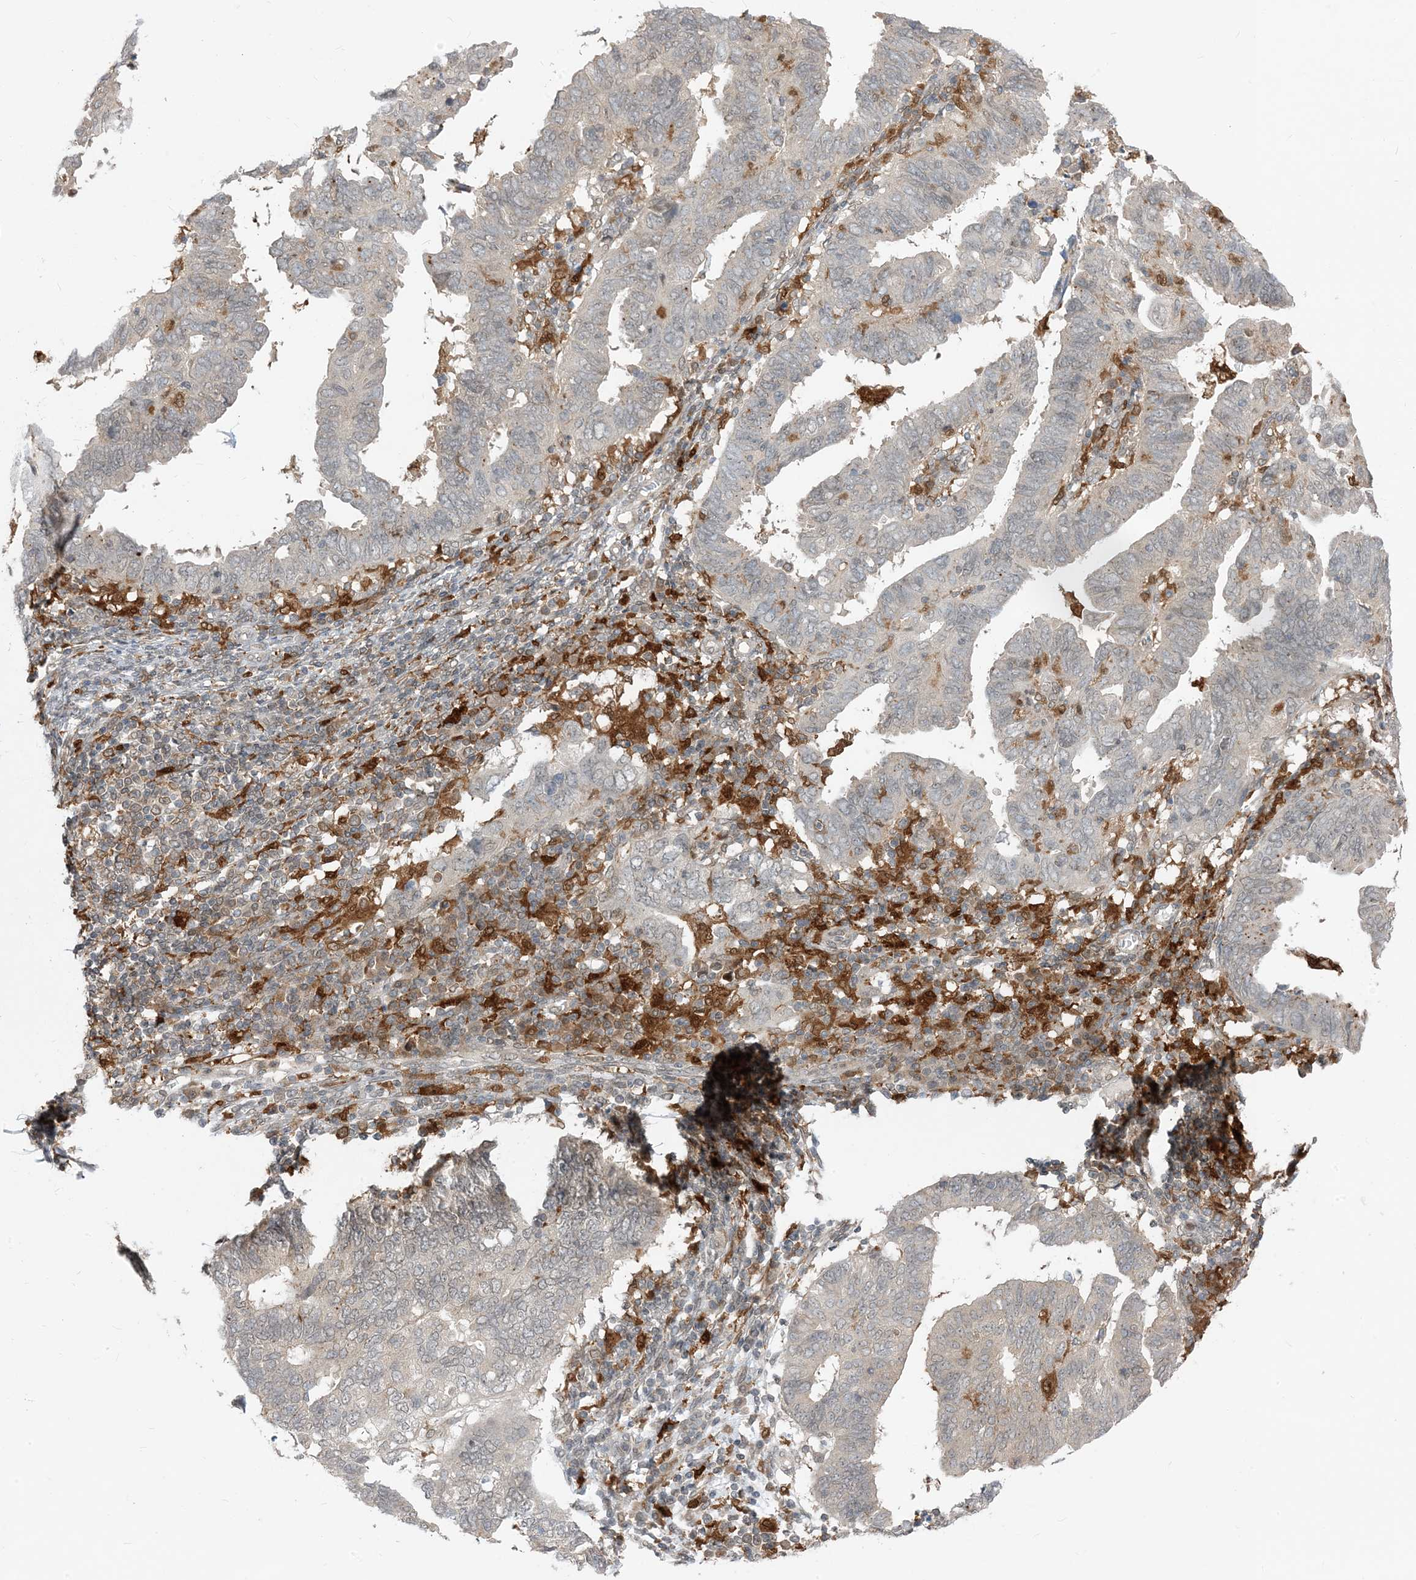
{"staining": {"intensity": "negative", "quantity": "none", "location": "none"}, "tissue": "endometrial cancer", "cell_type": "Tumor cells", "image_type": "cancer", "snomed": [{"axis": "morphology", "description": "Adenocarcinoma, NOS"}, {"axis": "topography", "description": "Uterus"}], "caption": "IHC image of human adenocarcinoma (endometrial) stained for a protein (brown), which shows no expression in tumor cells.", "gene": "NAGK", "patient": {"sex": "female", "age": 77}}